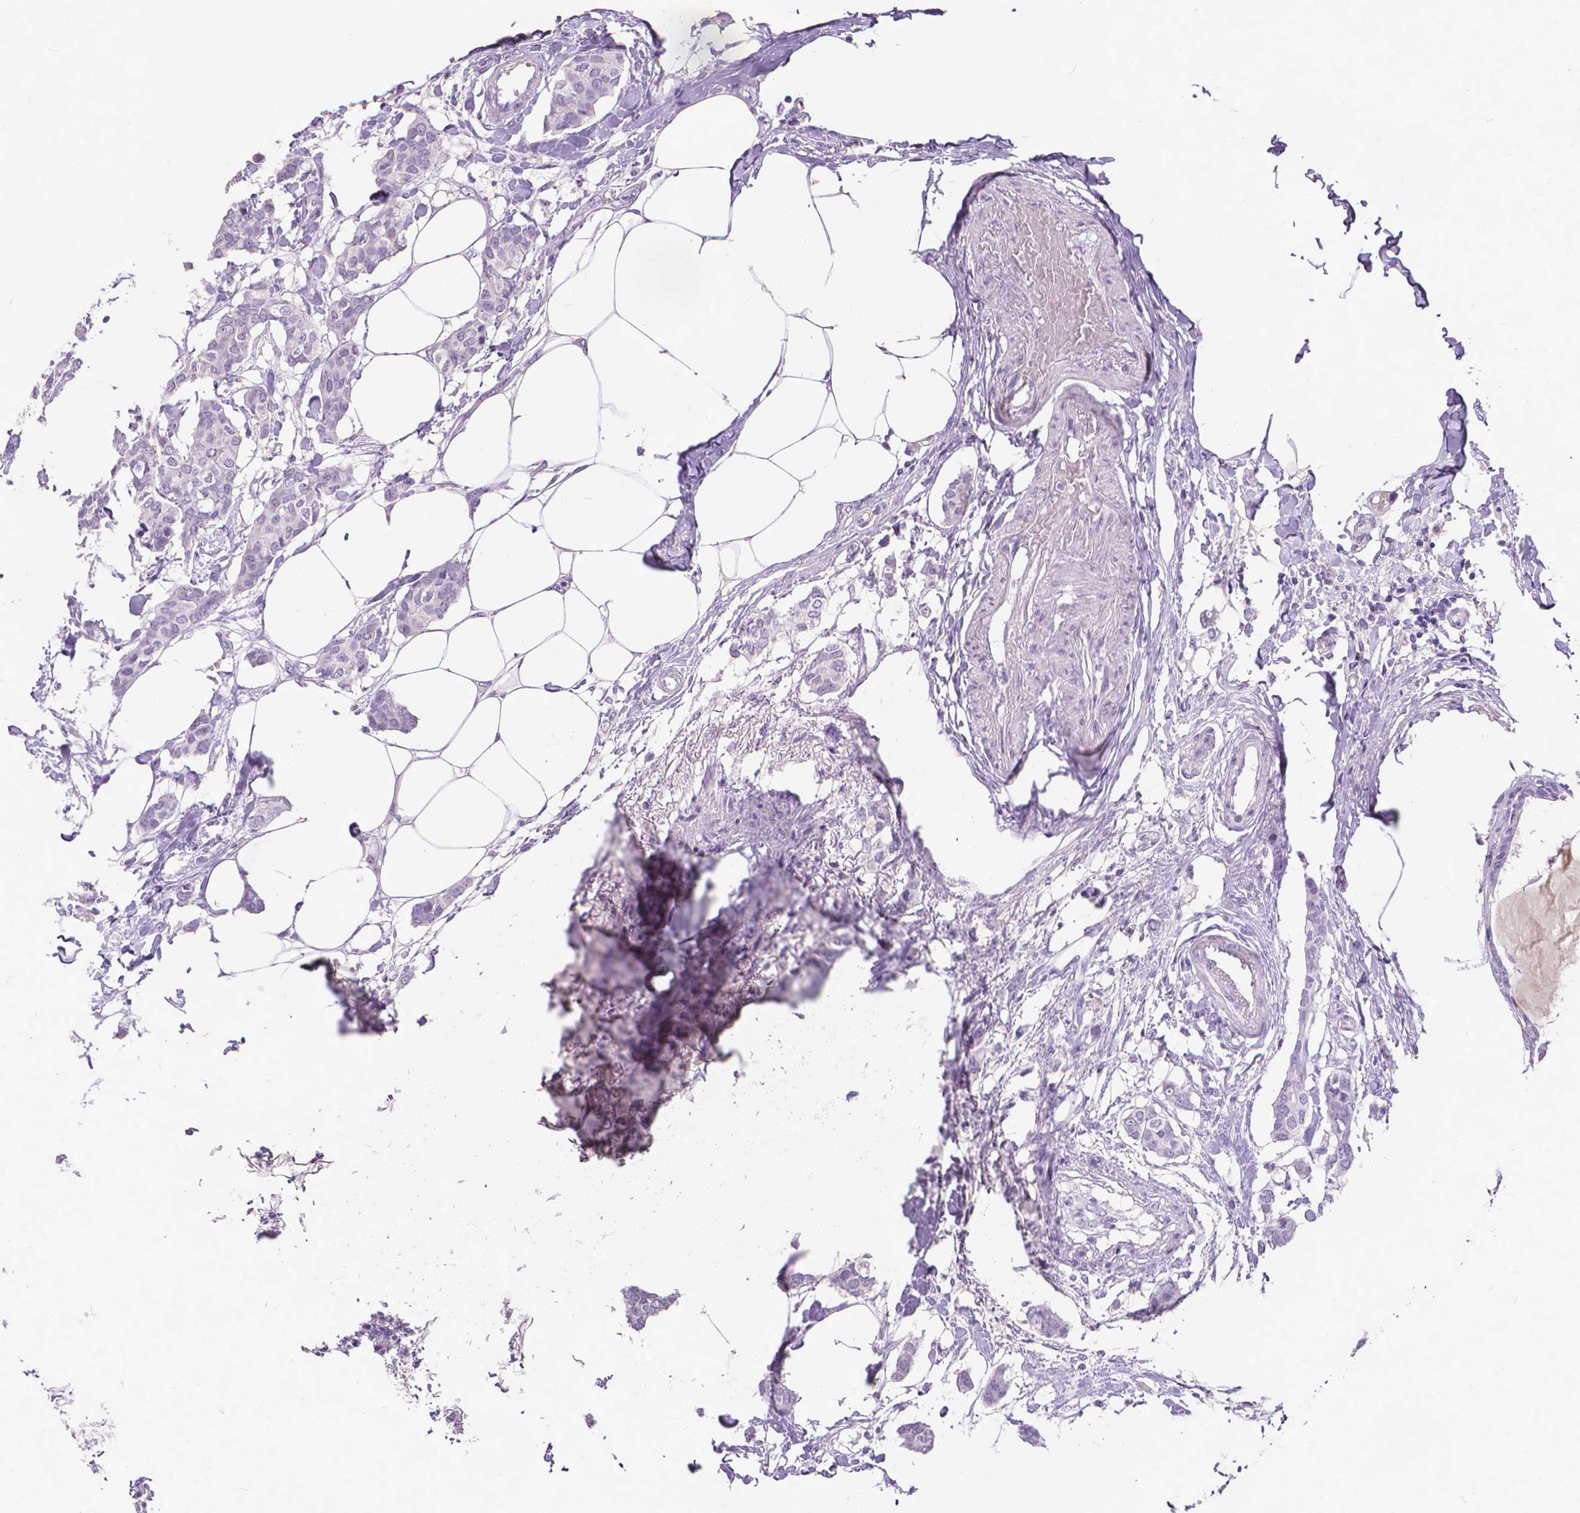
{"staining": {"intensity": "negative", "quantity": "none", "location": "none"}, "tissue": "breast cancer", "cell_type": "Tumor cells", "image_type": "cancer", "snomed": [{"axis": "morphology", "description": "Duct carcinoma"}, {"axis": "topography", "description": "Breast"}], "caption": "This is a photomicrograph of immunohistochemistry (IHC) staining of breast cancer, which shows no expression in tumor cells.", "gene": "CD4", "patient": {"sex": "female", "age": 62}}